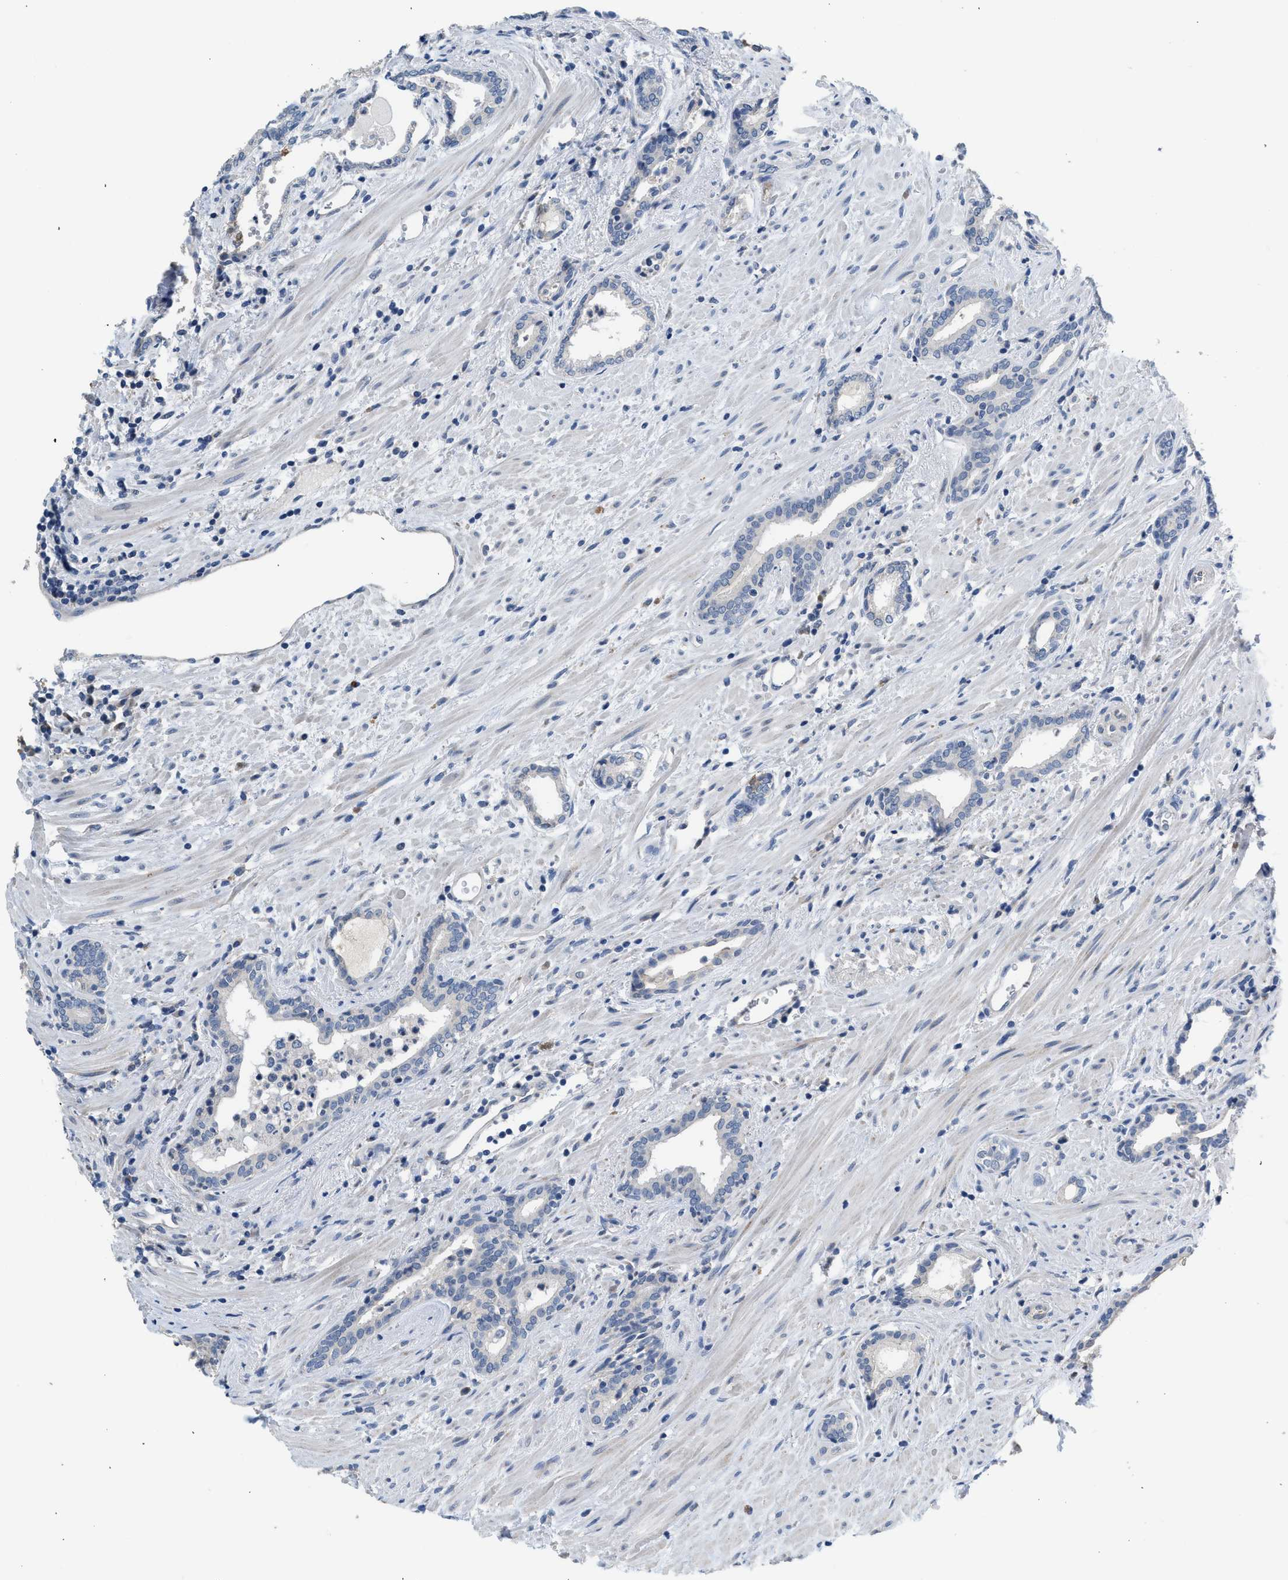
{"staining": {"intensity": "negative", "quantity": "none", "location": "none"}, "tissue": "prostate cancer", "cell_type": "Tumor cells", "image_type": "cancer", "snomed": [{"axis": "morphology", "description": "Adenocarcinoma, High grade"}, {"axis": "topography", "description": "Prostate"}], "caption": "Photomicrograph shows no protein expression in tumor cells of prostate cancer (adenocarcinoma (high-grade)) tissue.", "gene": "CSF3R", "patient": {"sex": "male", "age": 71}}